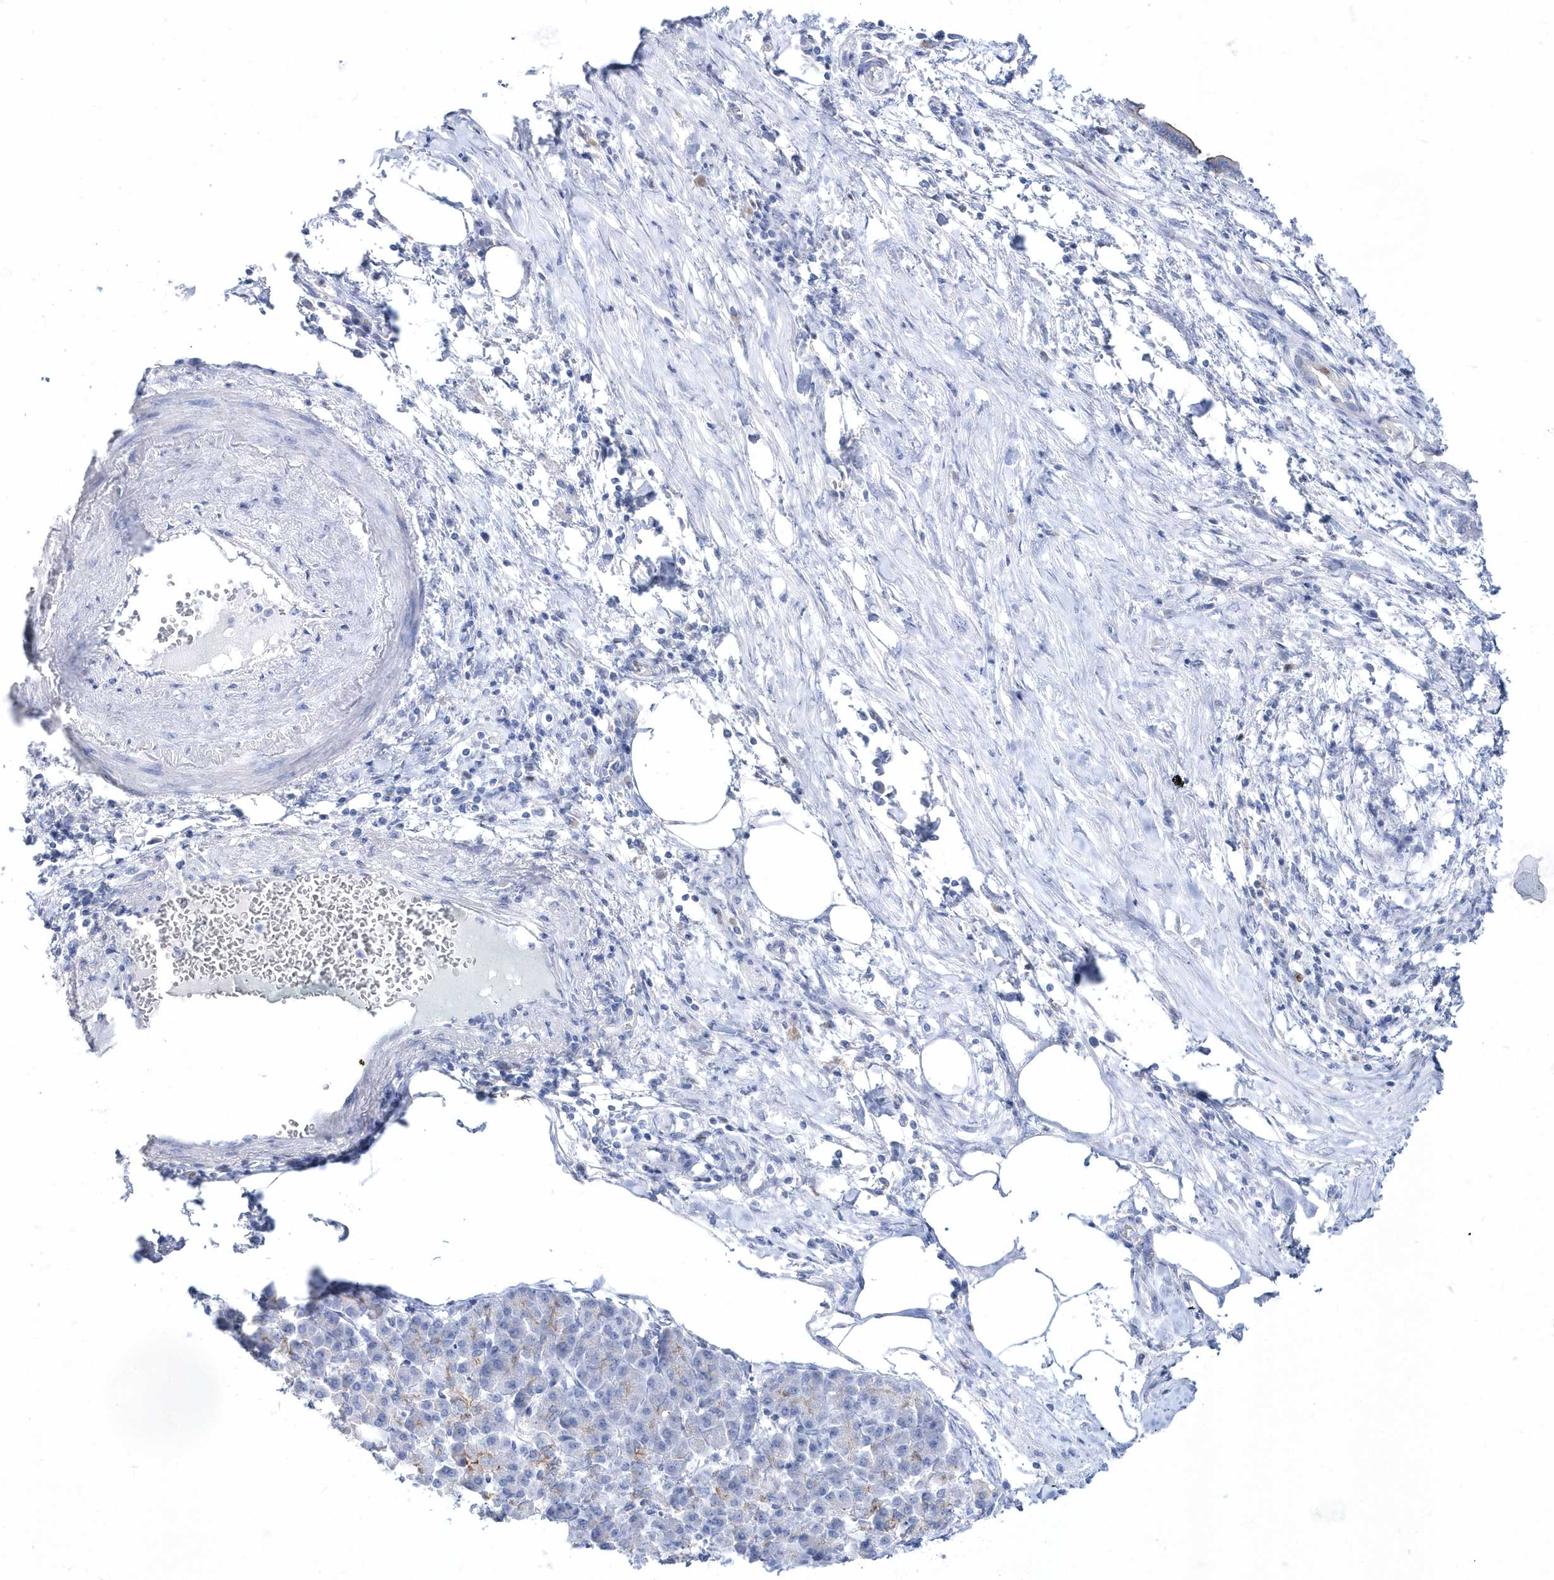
{"staining": {"intensity": "negative", "quantity": "none", "location": "none"}, "tissue": "pancreatic cancer", "cell_type": "Tumor cells", "image_type": "cancer", "snomed": [{"axis": "morphology", "description": "Adenocarcinoma, NOS"}, {"axis": "topography", "description": "Pancreas"}], "caption": "A micrograph of human pancreatic cancer is negative for staining in tumor cells. Nuclei are stained in blue.", "gene": "TMCO6", "patient": {"sex": "female", "age": 55}}